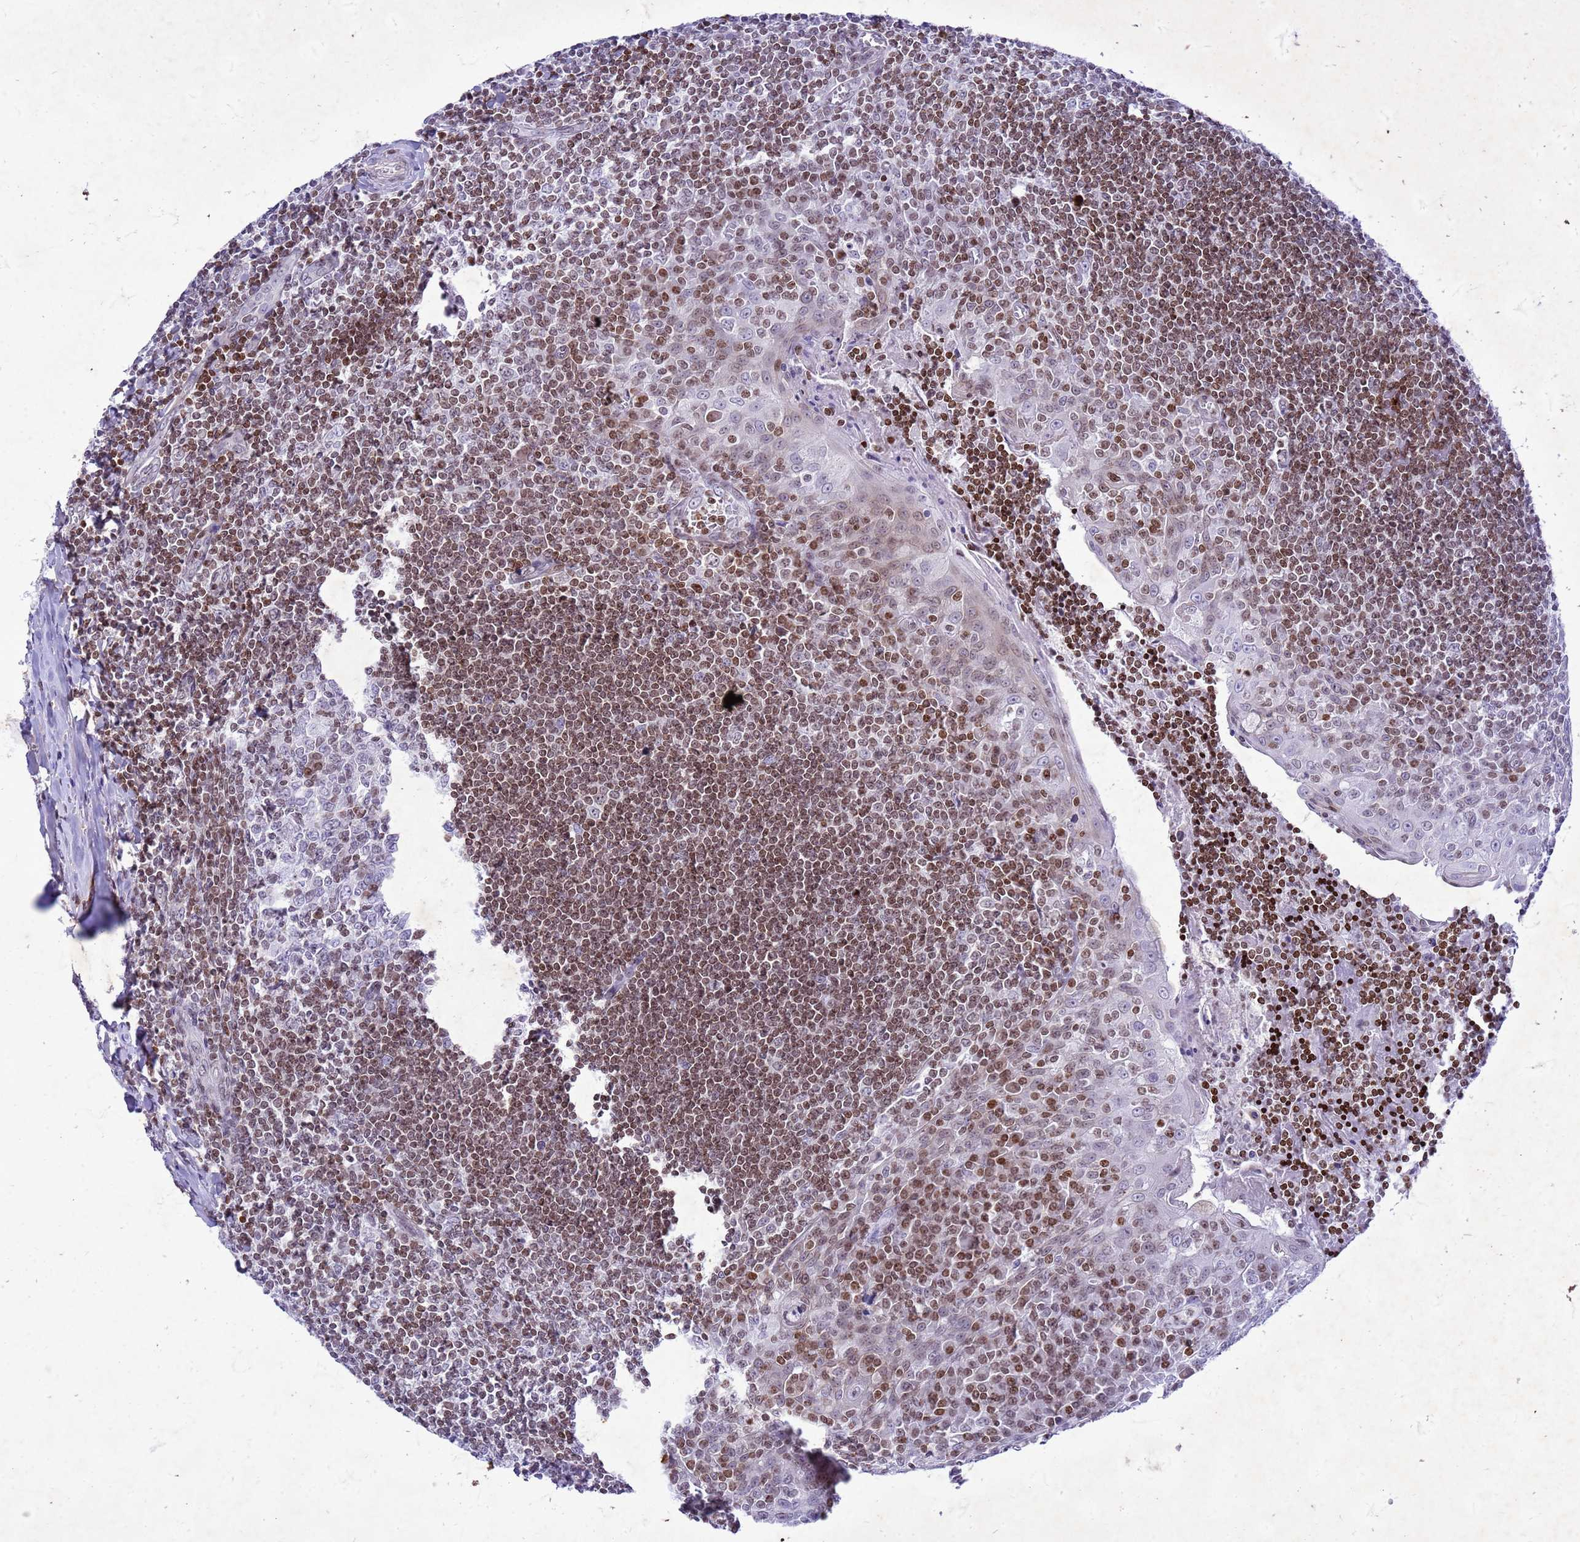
{"staining": {"intensity": "moderate", "quantity": "<25%", "location": "nuclear"}, "tissue": "tonsil", "cell_type": "Germinal center cells", "image_type": "normal", "snomed": [{"axis": "morphology", "description": "Normal tissue, NOS"}, {"axis": "topography", "description": "Tonsil"}], "caption": "A brown stain shows moderate nuclear expression of a protein in germinal center cells of benign tonsil.", "gene": "COPS9", "patient": {"sex": "male", "age": 27}}